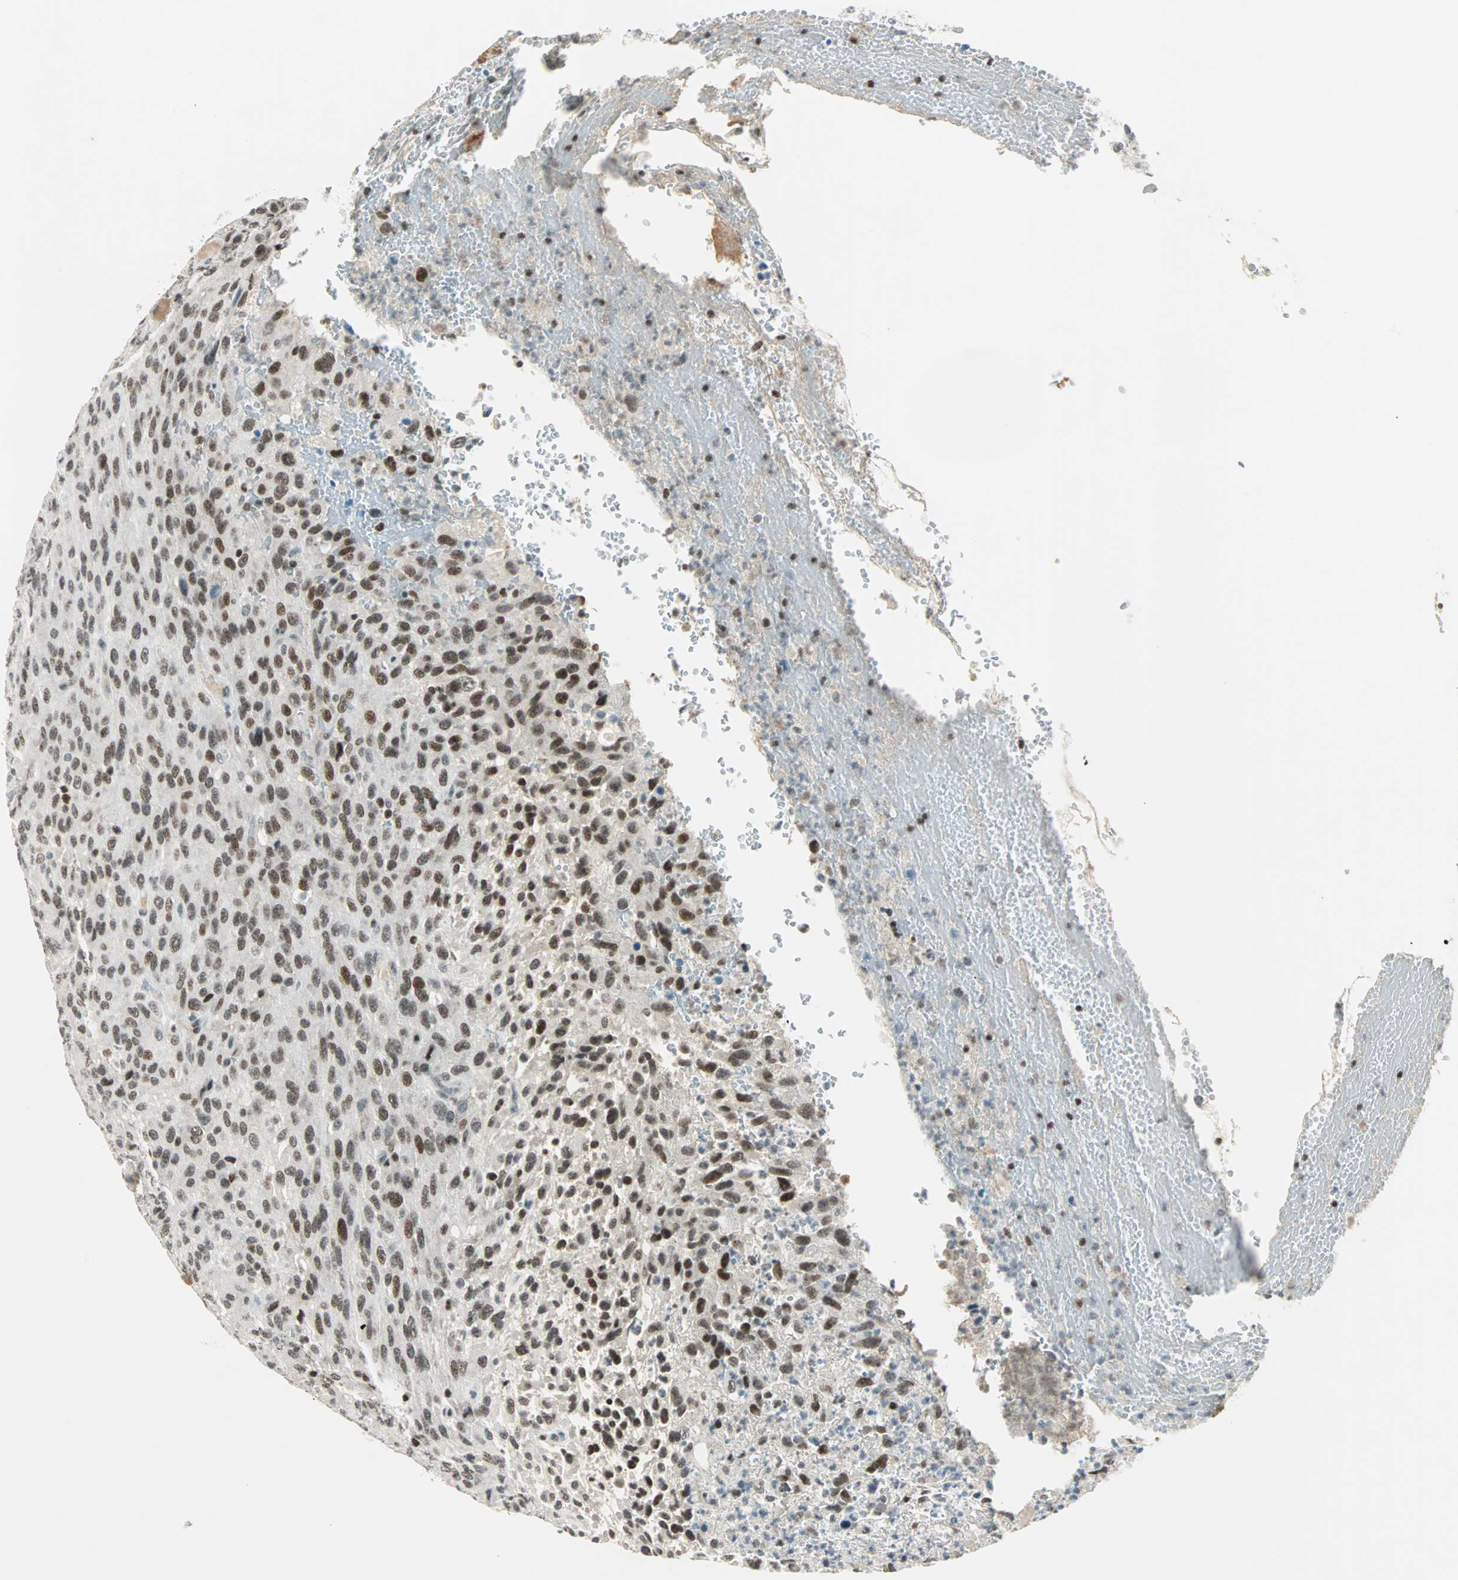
{"staining": {"intensity": "moderate", "quantity": ">75%", "location": "nuclear"}, "tissue": "urothelial cancer", "cell_type": "Tumor cells", "image_type": "cancer", "snomed": [{"axis": "morphology", "description": "Urothelial carcinoma, High grade"}, {"axis": "topography", "description": "Urinary bladder"}], "caption": "Protein staining by IHC shows moderate nuclear staining in approximately >75% of tumor cells in high-grade urothelial carcinoma.", "gene": "SIN3A", "patient": {"sex": "male", "age": 66}}